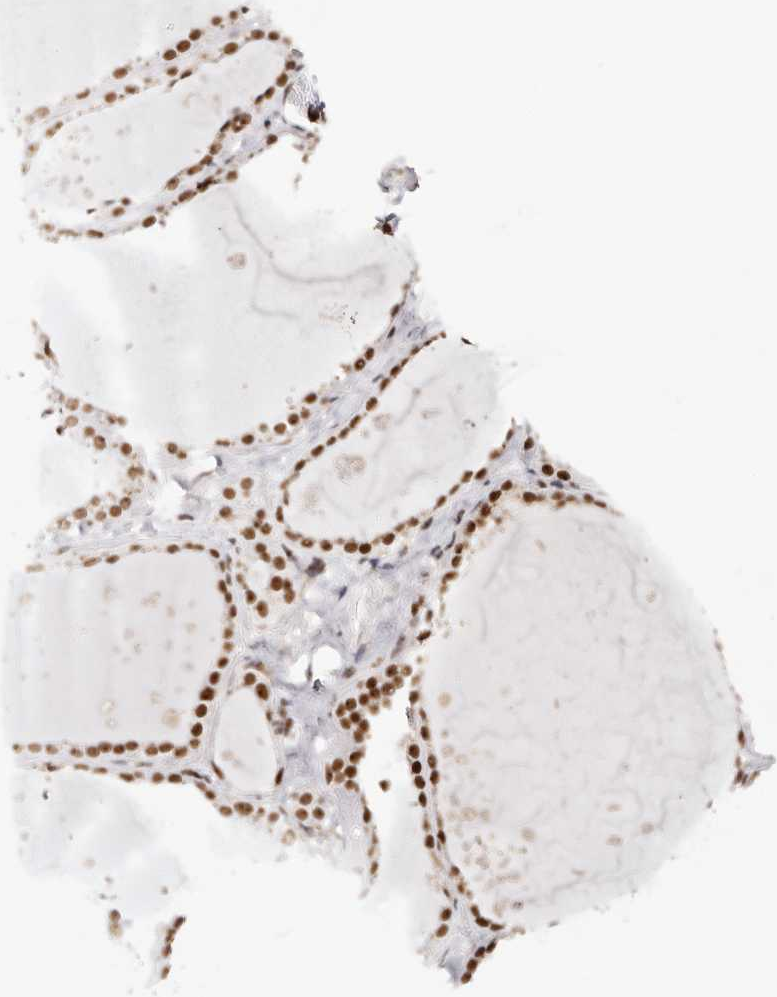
{"staining": {"intensity": "strong", "quantity": ">75%", "location": "nuclear"}, "tissue": "thyroid gland", "cell_type": "Glandular cells", "image_type": "normal", "snomed": [{"axis": "morphology", "description": "Normal tissue, NOS"}, {"axis": "topography", "description": "Thyroid gland"}], "caption": "A high amount of strong nuclear expression is present in about >75% of glandular cells in benign thyroid gland.", "gene": "IQGAP3", "patient": {"sex": "female", "age": 44}}